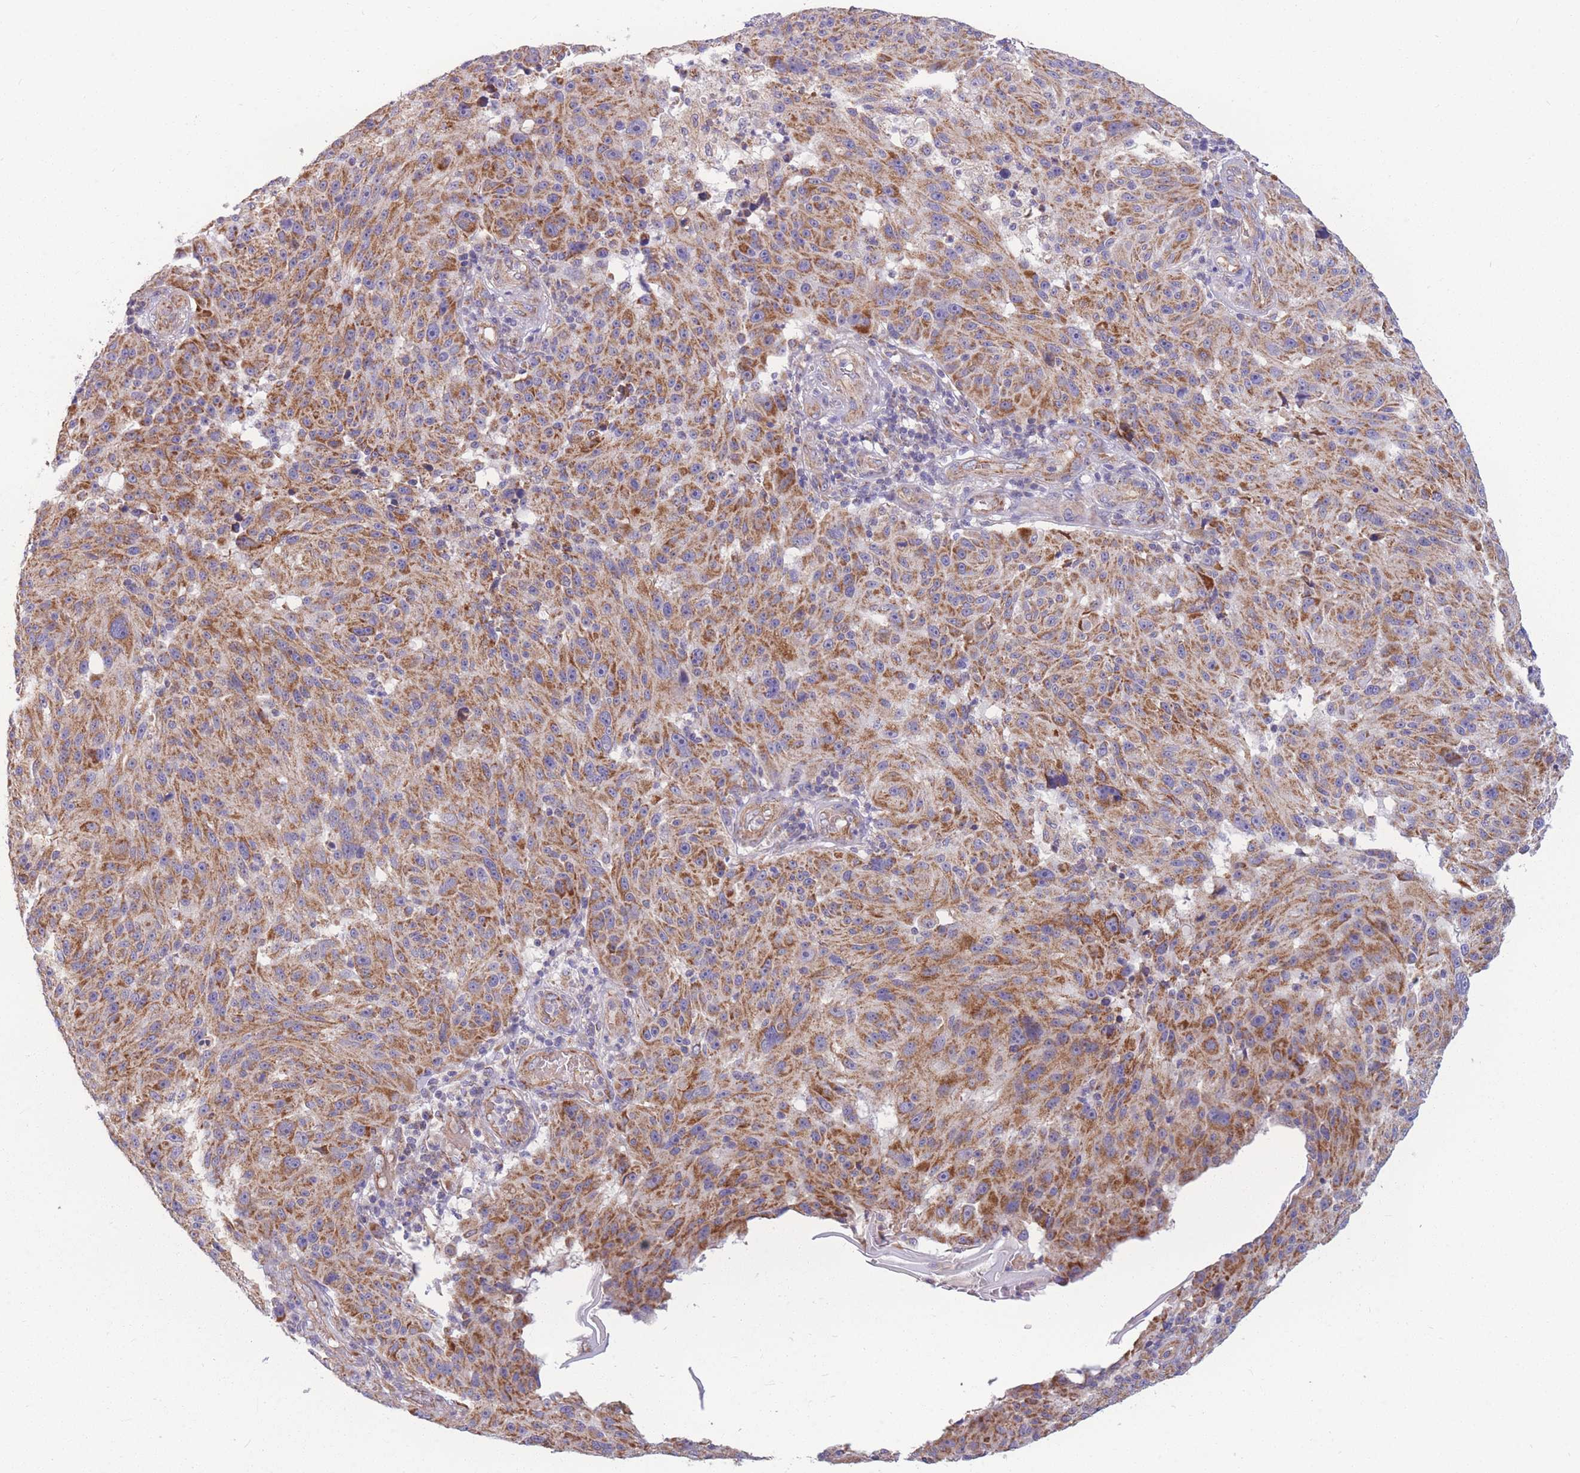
{"staining": {"intensity": "moderate", "quantity": ">75%", "location": "cytoplasmic/membranous"}, "tissue": "melanoma", "cell_type": "Tumor cells", "image_type": "cancer", "snomed": [{"axis": "morphology", "description": "Malignant melanoma, NOS"}, {"axis": "topography", "description": "Skin"}], "caption": "This micrograph reveals immunohistochemistry (IHC) staining of melanoma, with medium moderate cytoplasmic/membranous positivity in about >75% of tumor cells.", "gene": "MRPS9", "patient": {"sex": "male", "age": 53}}